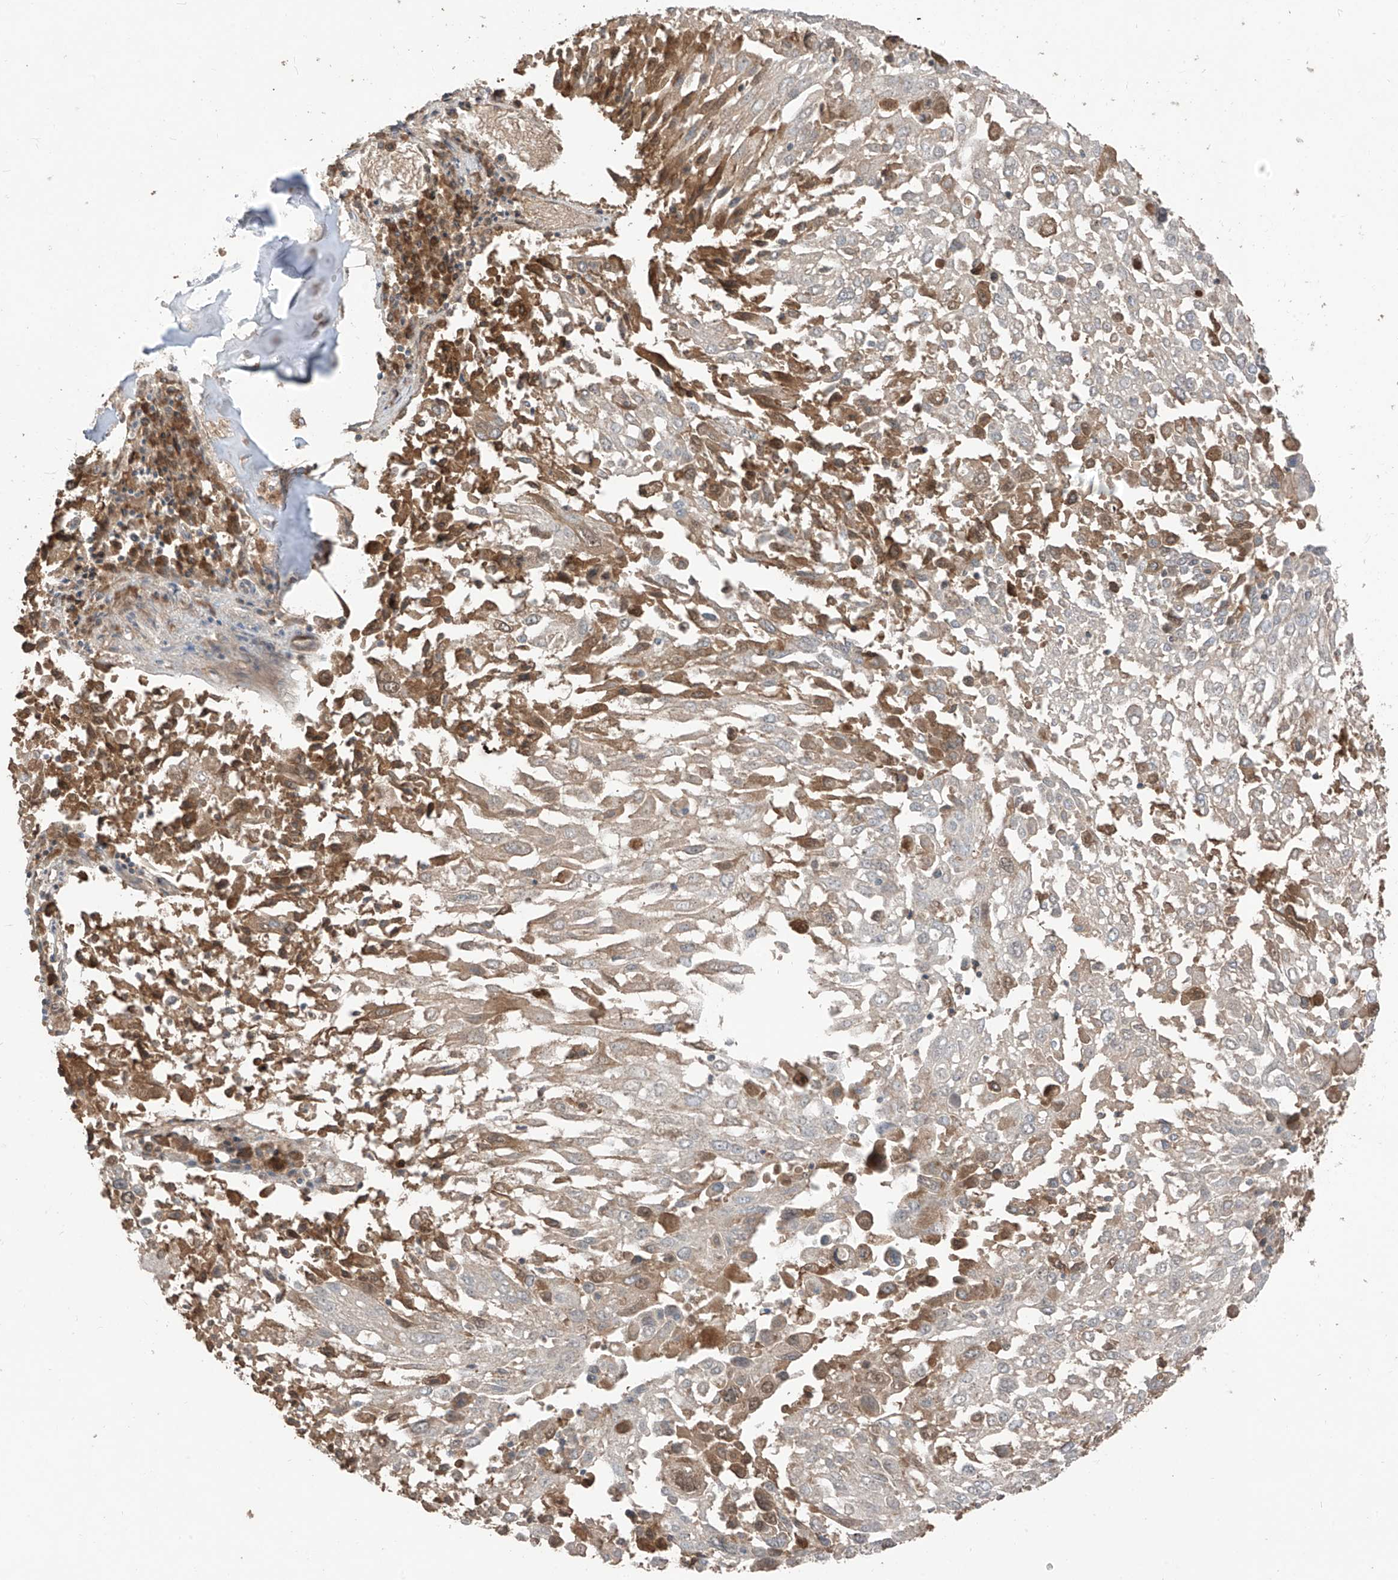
{"staining": {"intensity": "moderate", "quantity": "<25%", "location": "cytoplasmic/membranous"}, "tissue": "lung cancer", "cell_type": "Tumor cells", "image_type": "cancer", "snomed": [{"axis": "morphology", "description": "Squamous cell carcinoma, NOS"}, {"axis": "topography", "description": "Lung"}], "caption": "The image demonstrates immunohistochemical staining of lung squamous cell carcinoma. There is moderate cytoplasmic/membranous expression is identified in approximately <25% of tumor cells.", "gene": "COLGALT2", "patient": {"sex": "male", "age": 65}}